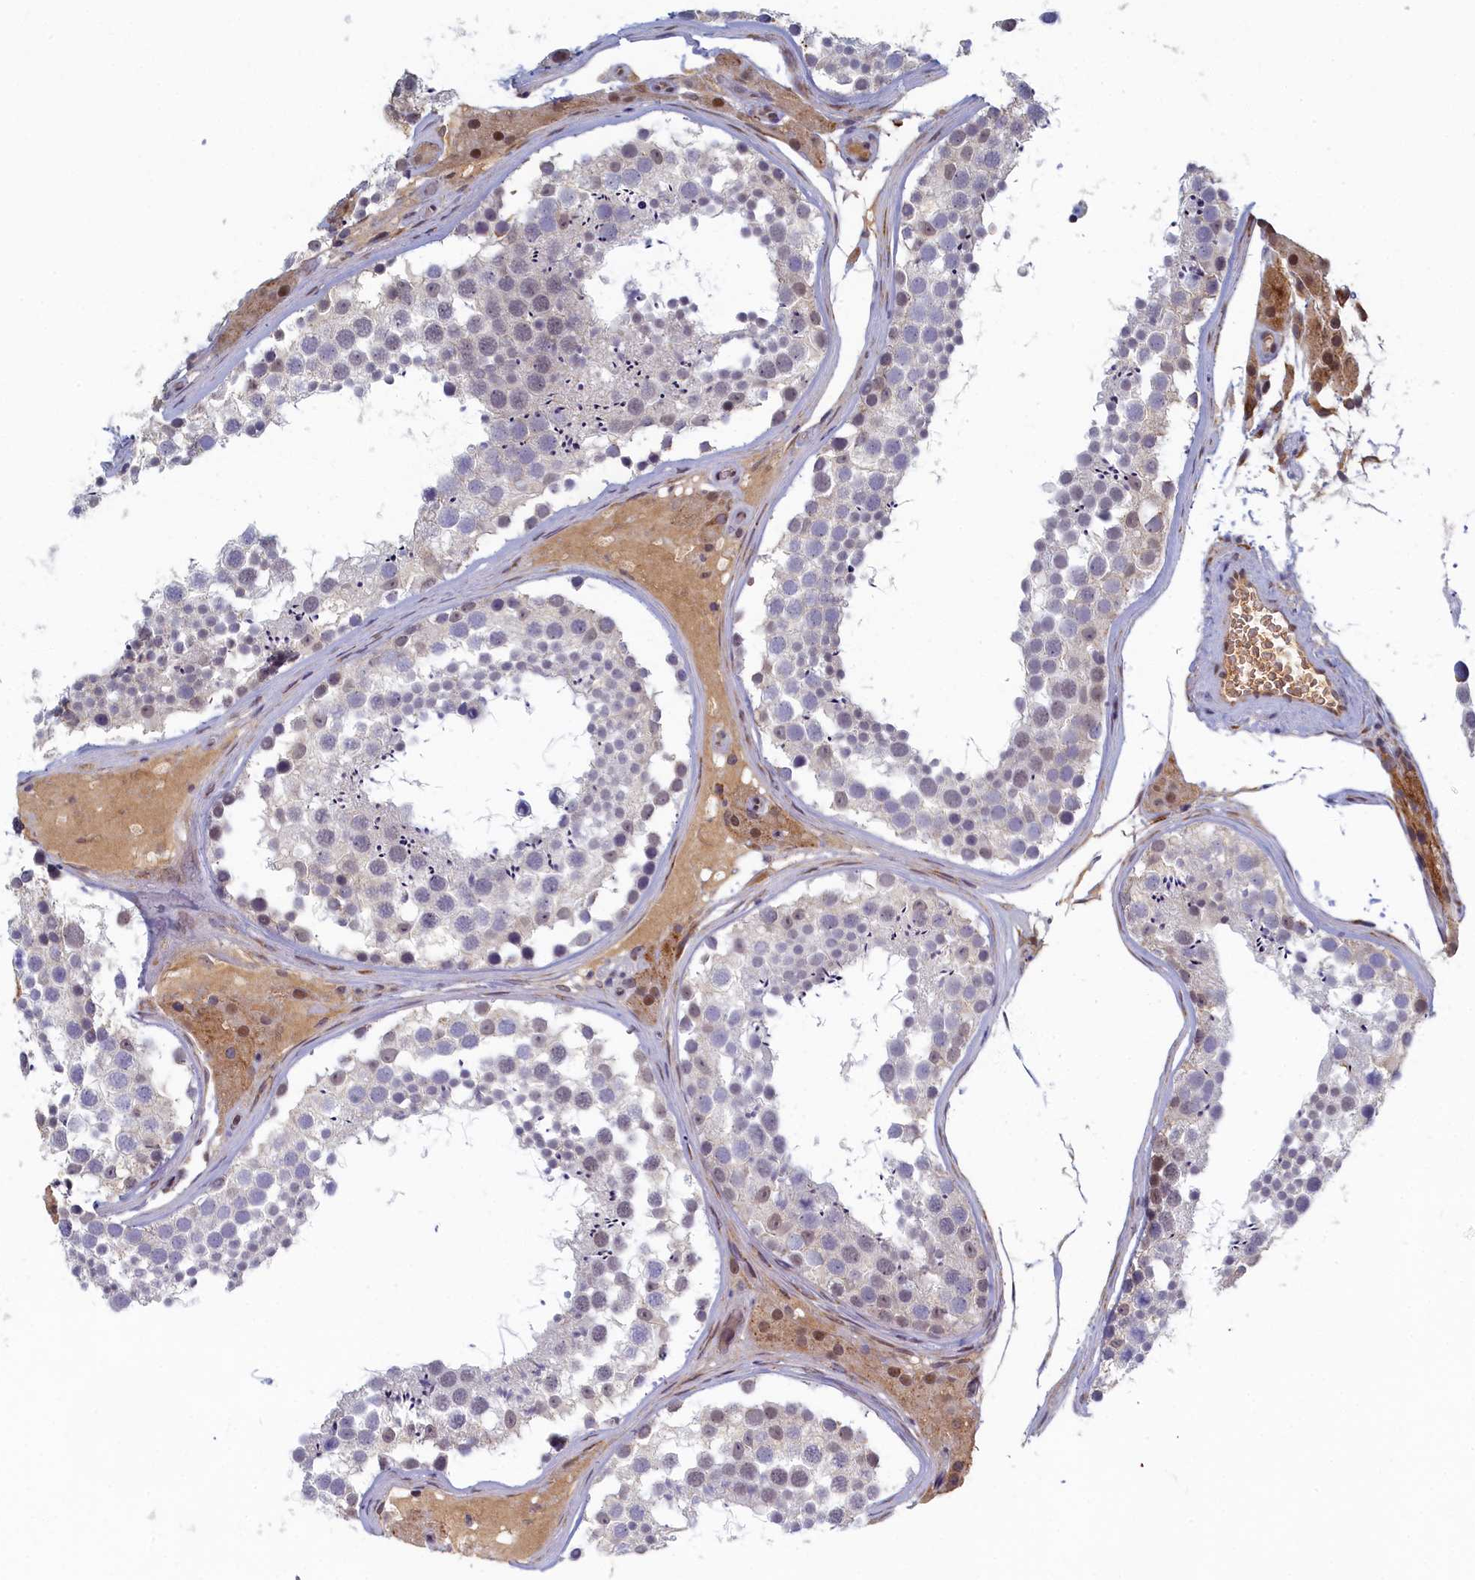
{"staining": {"intensity": "negative", "quantity": "none", "location": "none"}, "tissue": "testis", "cell_type": "Cells in seminiferous ducts", "image_type": "normal", "snomed": [{"axis": "morphology", "description": "Normal tissue, NOS"}, {"axis": "topography", "description": "Testis"}], "caption": "A photomicrograph of human testis is negative for staining in cells in seminiferous ducts.", "gene": "DNAJC17", "patient": {"sex": "male", "age": 46}}